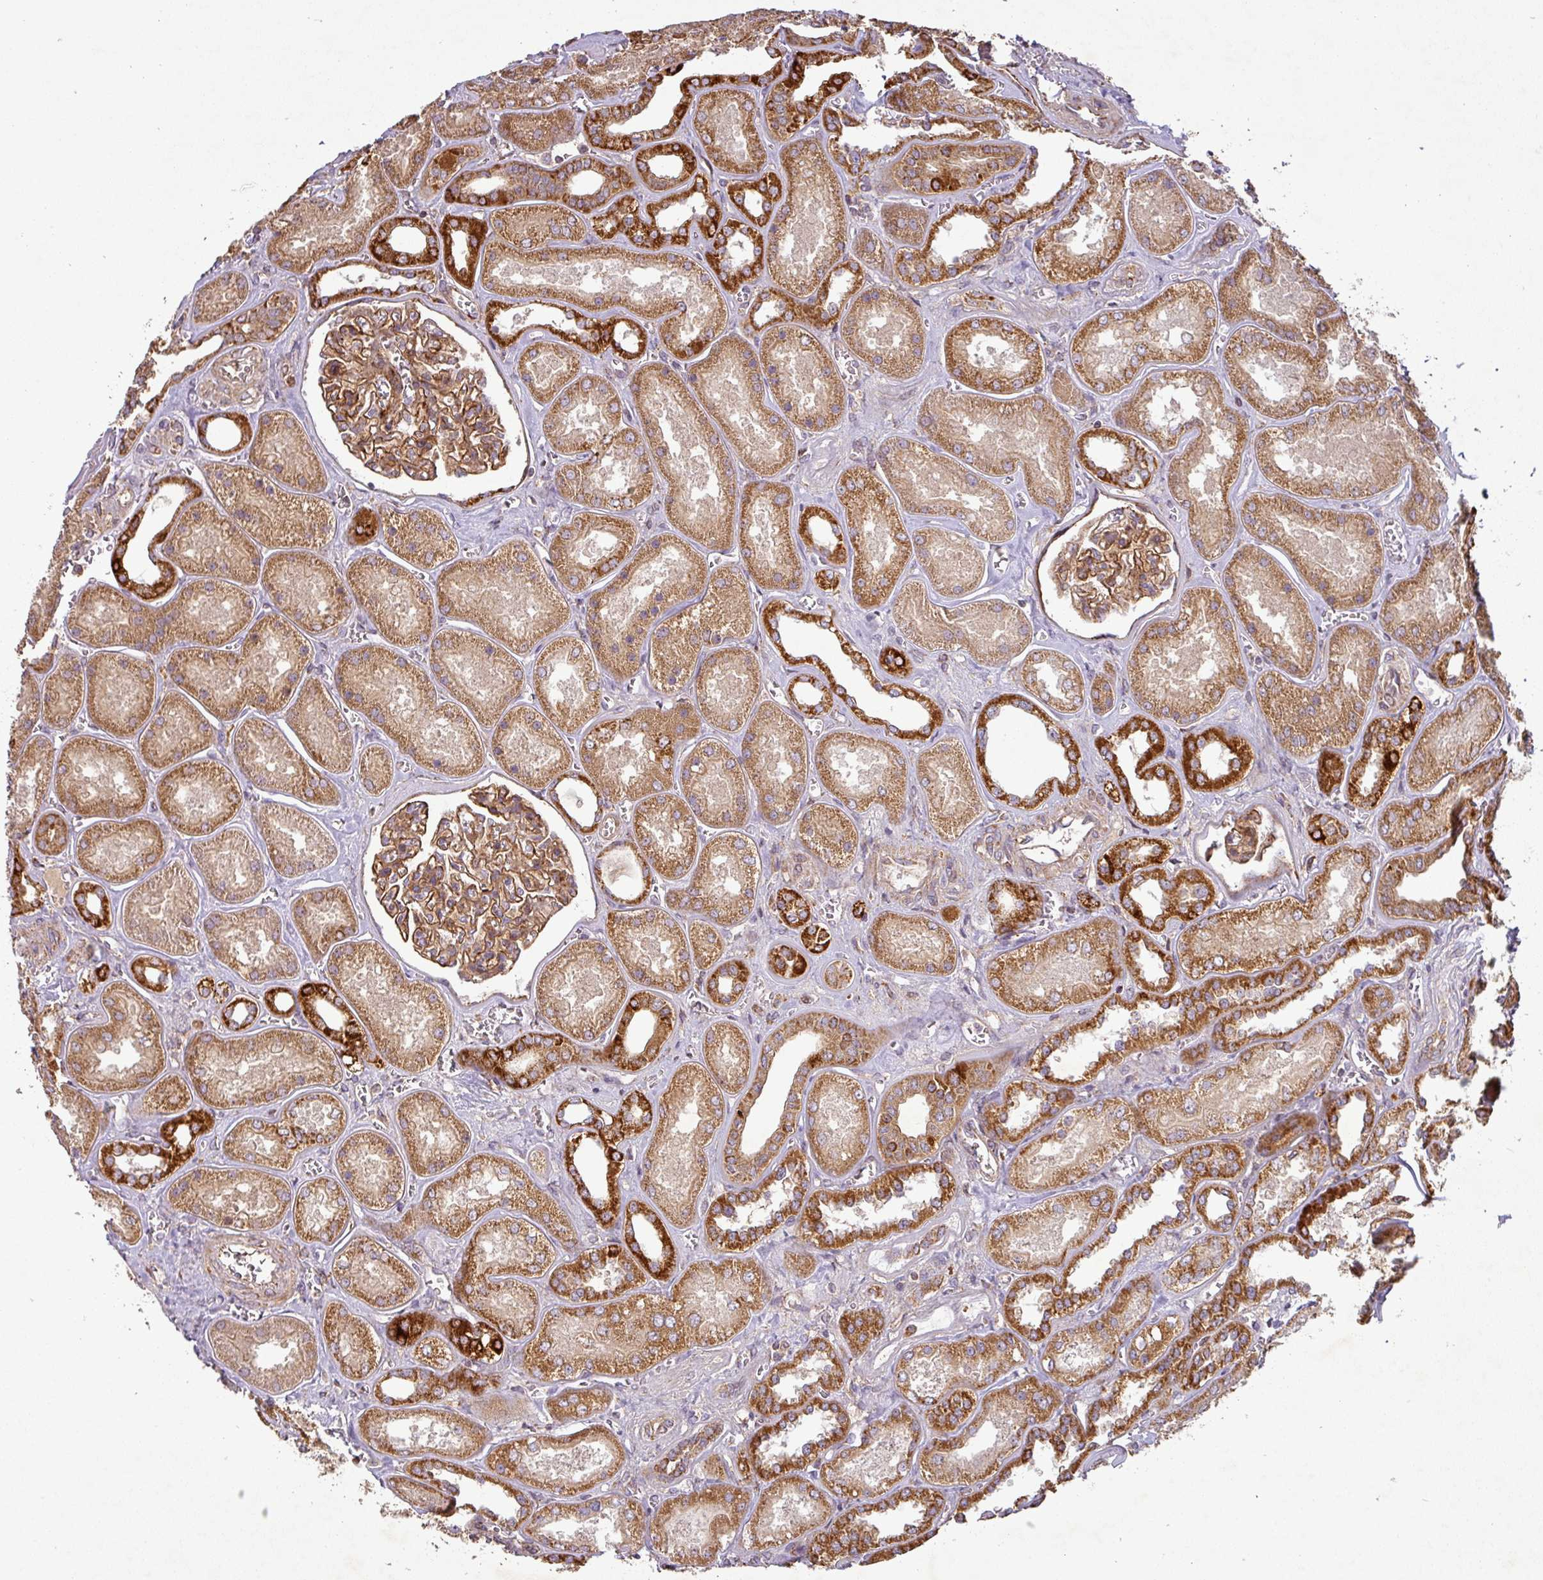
{"staining": {"intensity": "moderate", "quantity": ">75%", "location": "cytoplasmic/membranous"}, "tissue": "kidney", "cell_type": "Cells in glomeruli", "image_type": "normal", "snomed": [{"axis": "morphology", "description": "Normal tissue, NOS"}, {"axis": "morphology", "description": "Adenocarcinoma, NOS"}, {"axis": "topography", "description": "Kidney"}], "caption": "Immunohistochemistry of benign human kidney shows medium levels of moderate cytoplasmic/membranous staining in approximately >75% of cells in glomeruli.", "gene": "GPD2", "patient": {"sex": "female", "age": 68}}